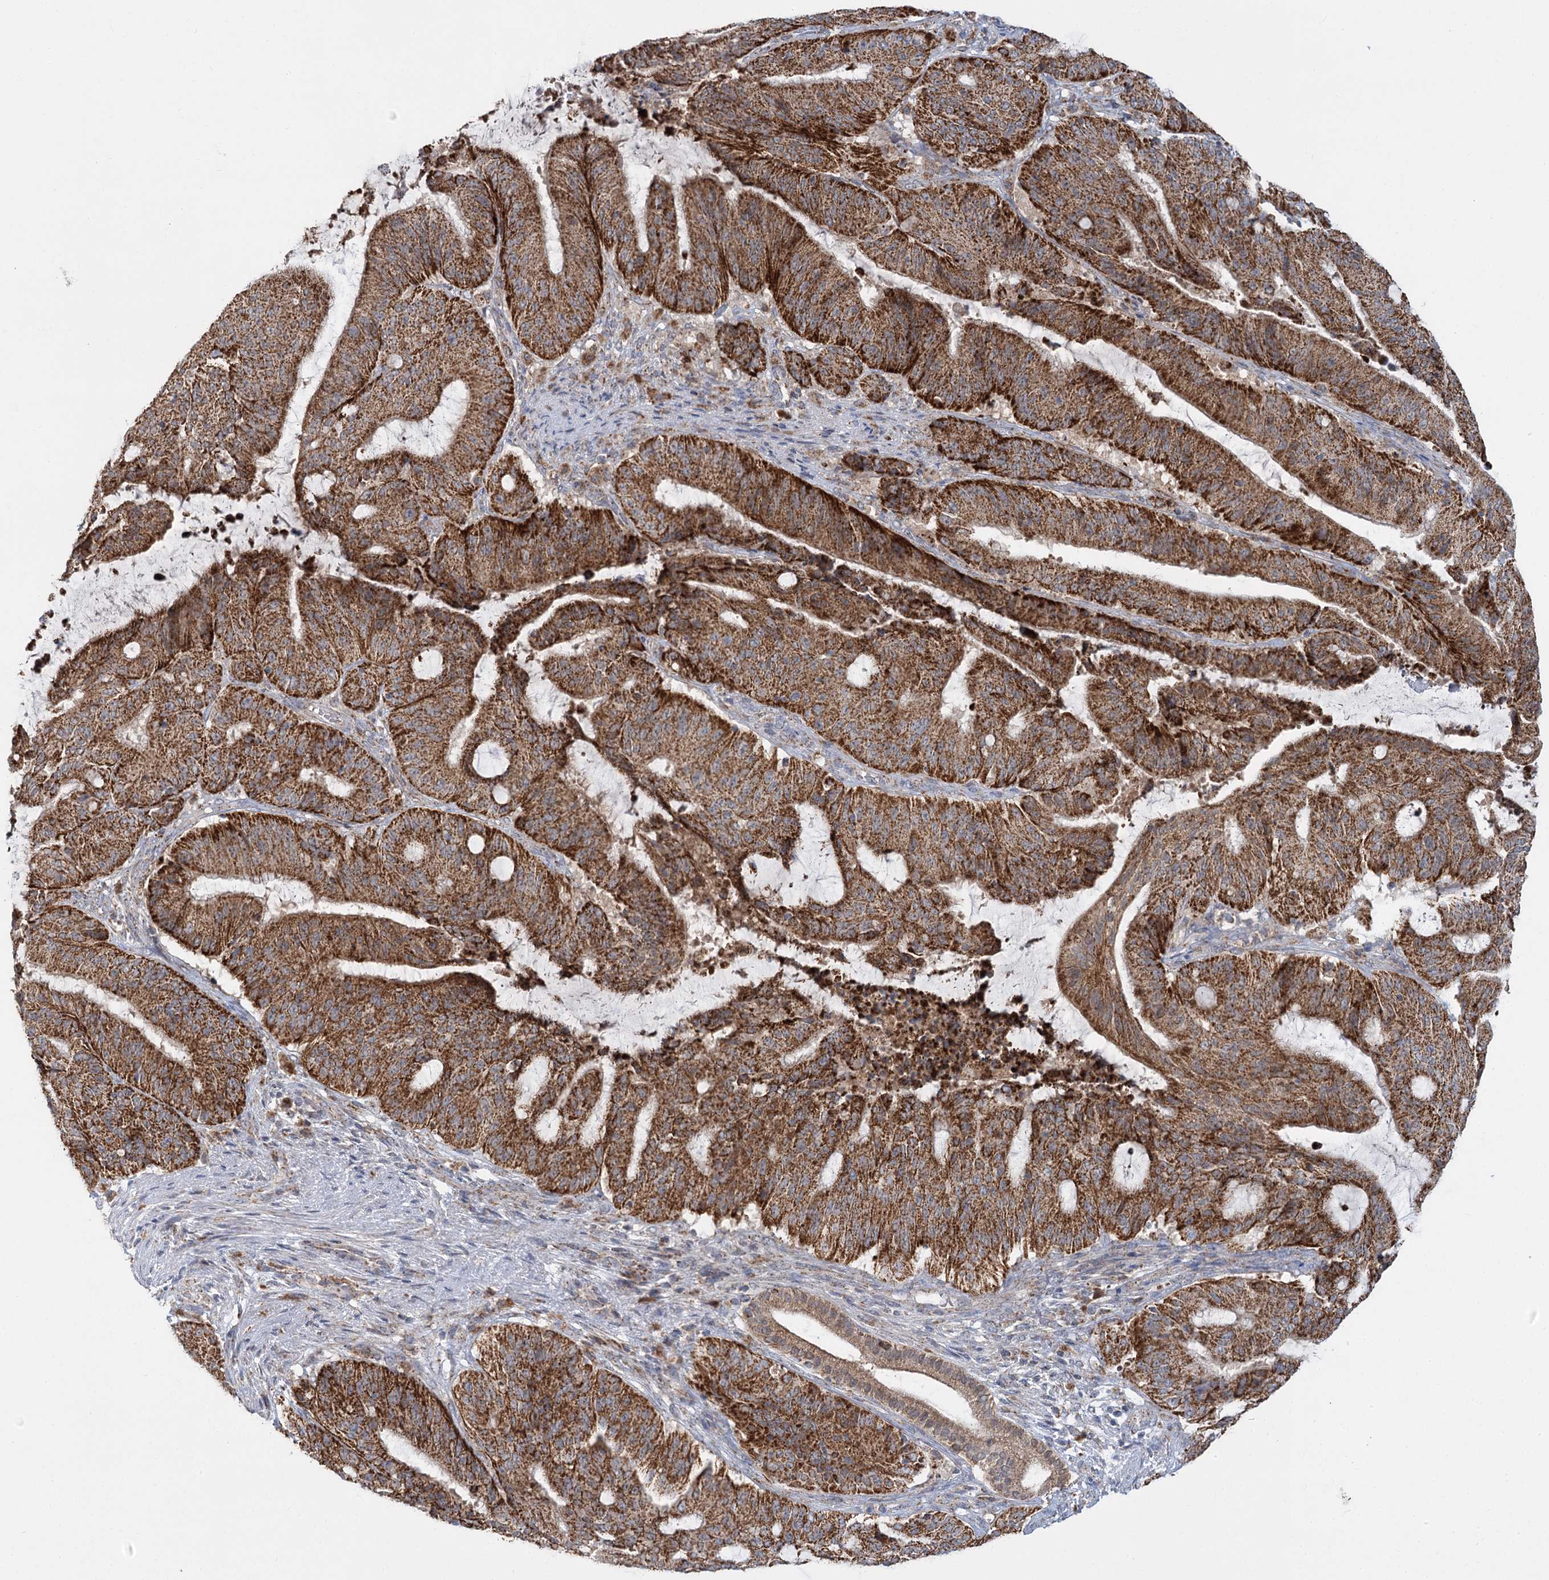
{"staining": {"intensity": "strong", "quantity": ">75%", "location": "cytoplasmic/membranous"}, "tissue": "liver cancer", "cell_type": "Tumor cells", "image_type": "cancer", "snomed": [{"axis": "morphology", "description": "Normal tissue, NOS"}, {"axis": "morphology", "description": "Cholangiocarcinoma"}, {"axis": "topography", "description": "Liver"}, {"axis": "topography", "description": "Peripheral nerve tissue"}], "caption": "IHC image of human liver cancer (cholangiocarcinoma) stained for a protein (brown), which shows high levels of strong cytoplasmic/membranous staining in about >75% of tumor cells.", "gene": "TAS1R1", "patient": {"sex": "female", "age": 73}}